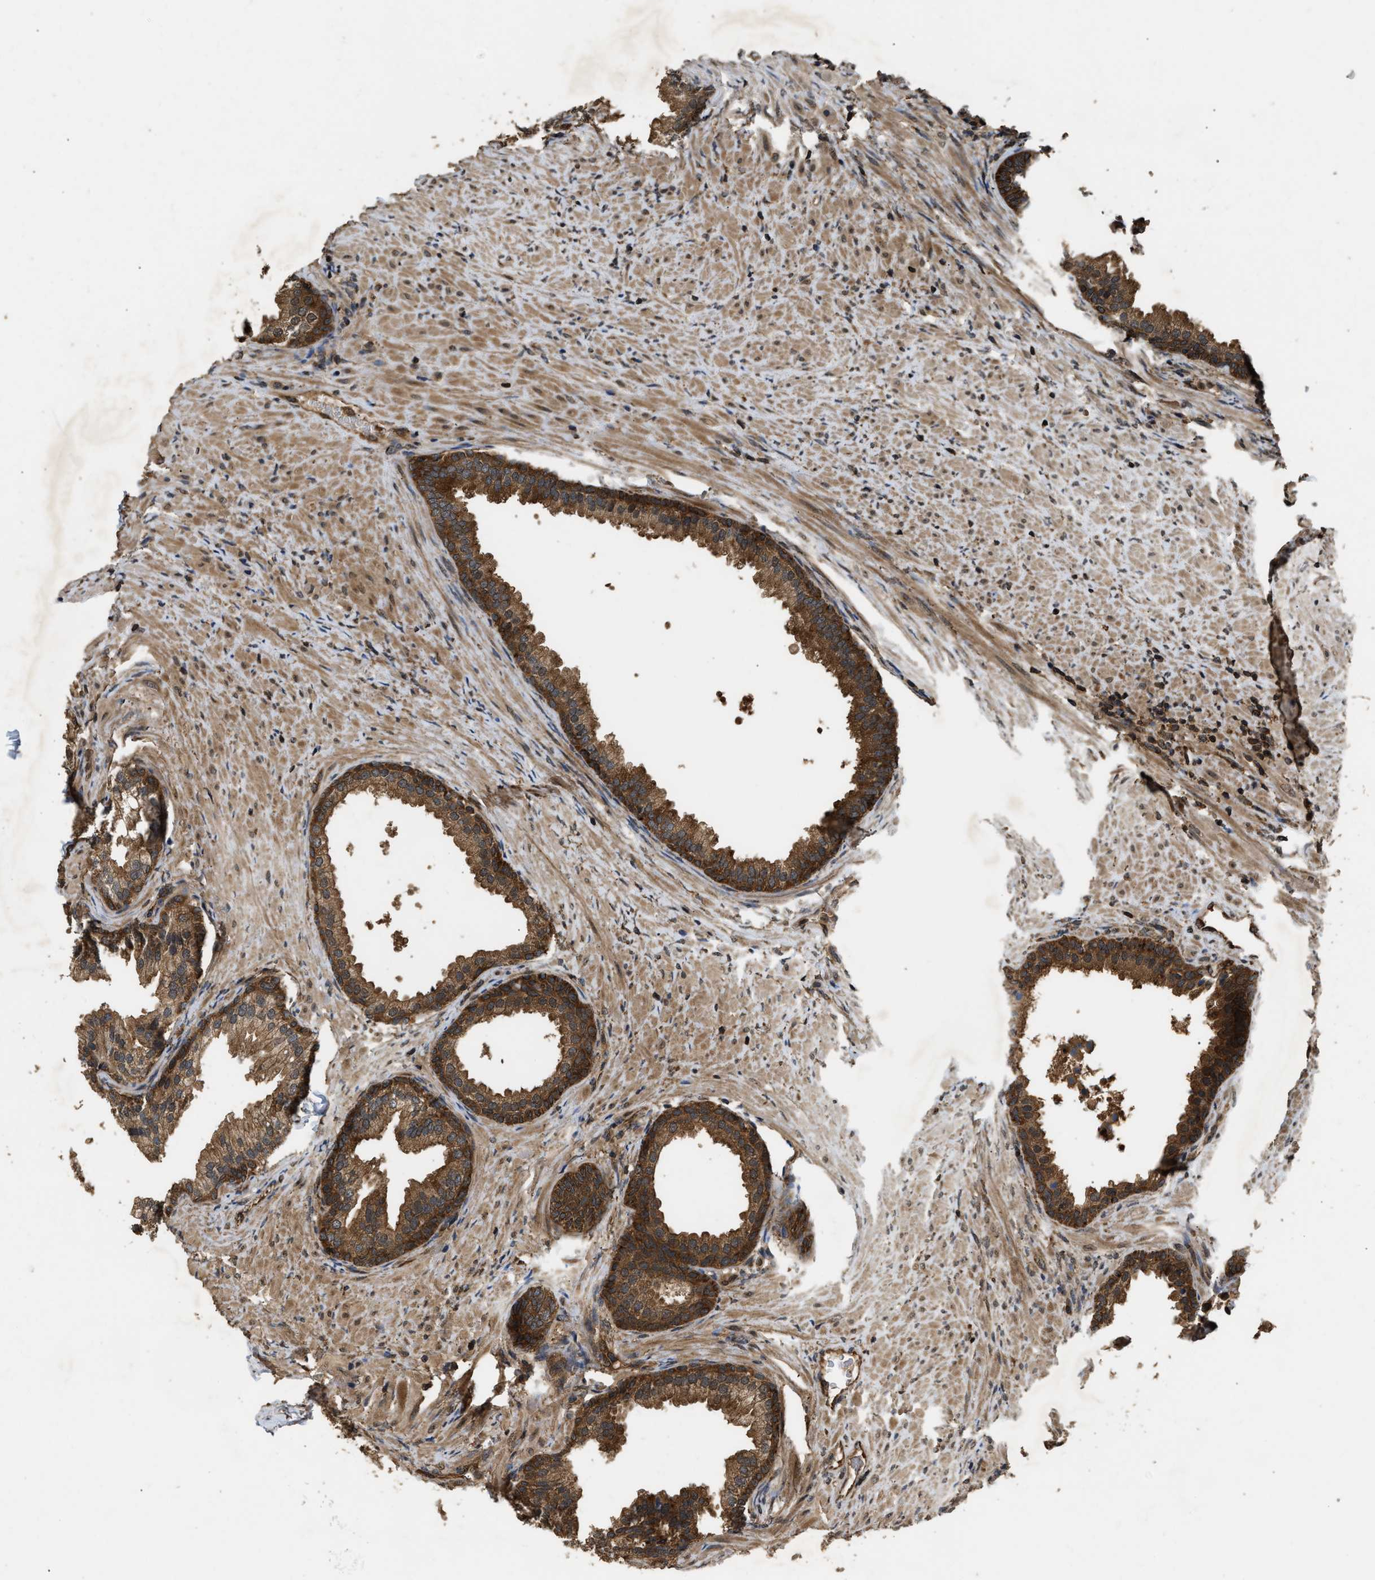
{"staining": {"intensity": "strong", "quantity": ">75%", "location": "cytoplasmic/membranous"}, "tissue": "prostate", "cell_type": "Glandular cells", "image_type": "normal", "snomed": [{"axis": "morphology", "description": "Normal tissue, NOS"}, {"axis": "topography", "description": "Prostate"}], "caption": "Strong cytoplasmic/membranous protein expression is present in approximately >75% of glandular cells in prostate.", "gene": "DNAJC2", "patient": {"sex": "male", "age": 76}}